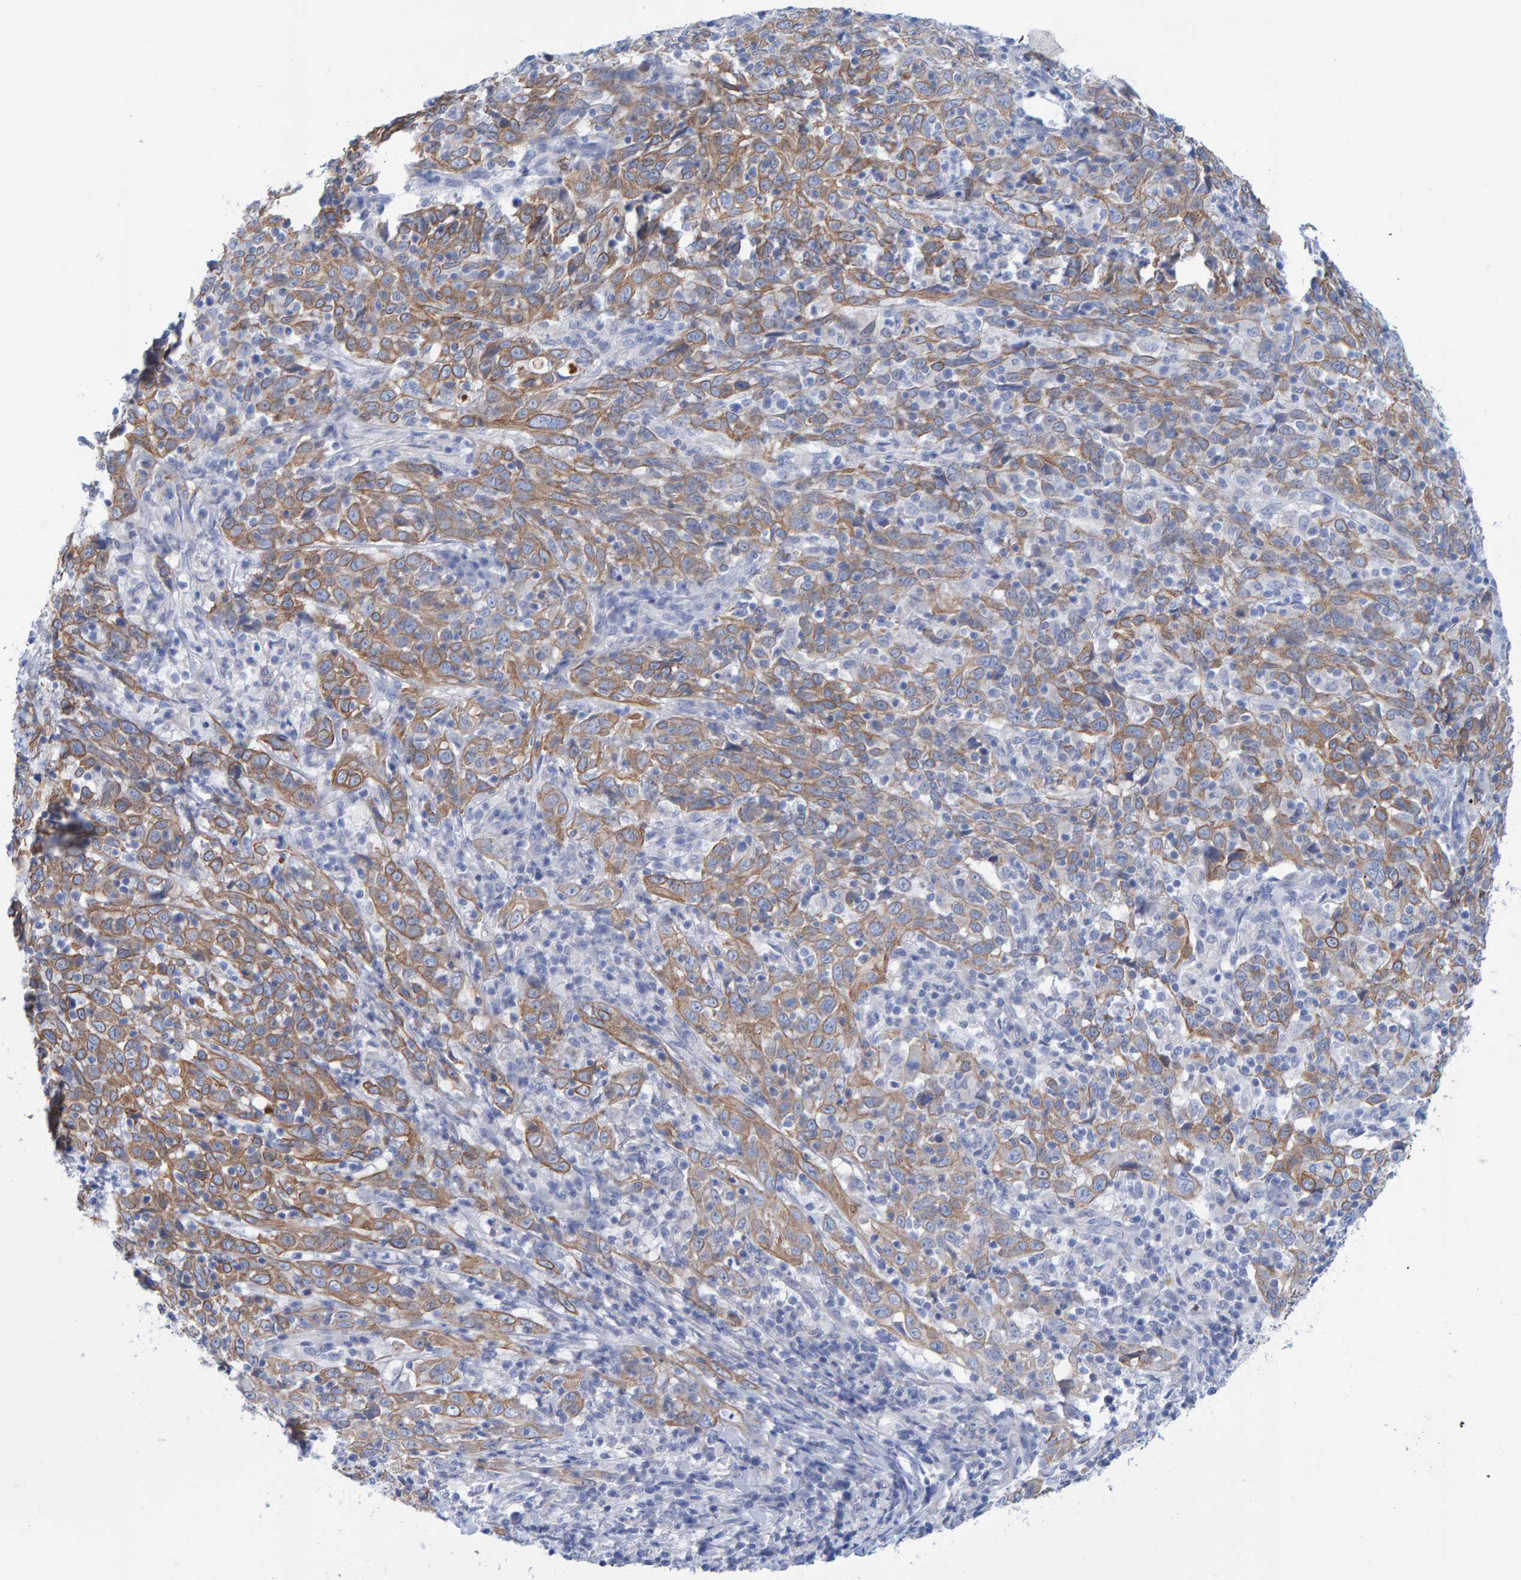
{"staining": {"intensity": "moderate", "quantity": "25%-75%", "location": "cytoplasmic/membranous"}, "tissue": "cervical cancer", "cell_type": "Tumor cells", "image_type": "cancer", "snomed": [{"axis": "morphology", "description": "Squamous cell carcinoma, NOS"}, {"axis": "topography", "description": "Cervix"}], "caption": "Immunohistochemical staining of human cervical squamous cell carcinoma demonstrates medium levels of moderate cytoplasmic/membranous positivity in about 25%-75% of tumor cells.", "gene": "JAKMIP3", "patient": {"sex": "female", "age": 46}}